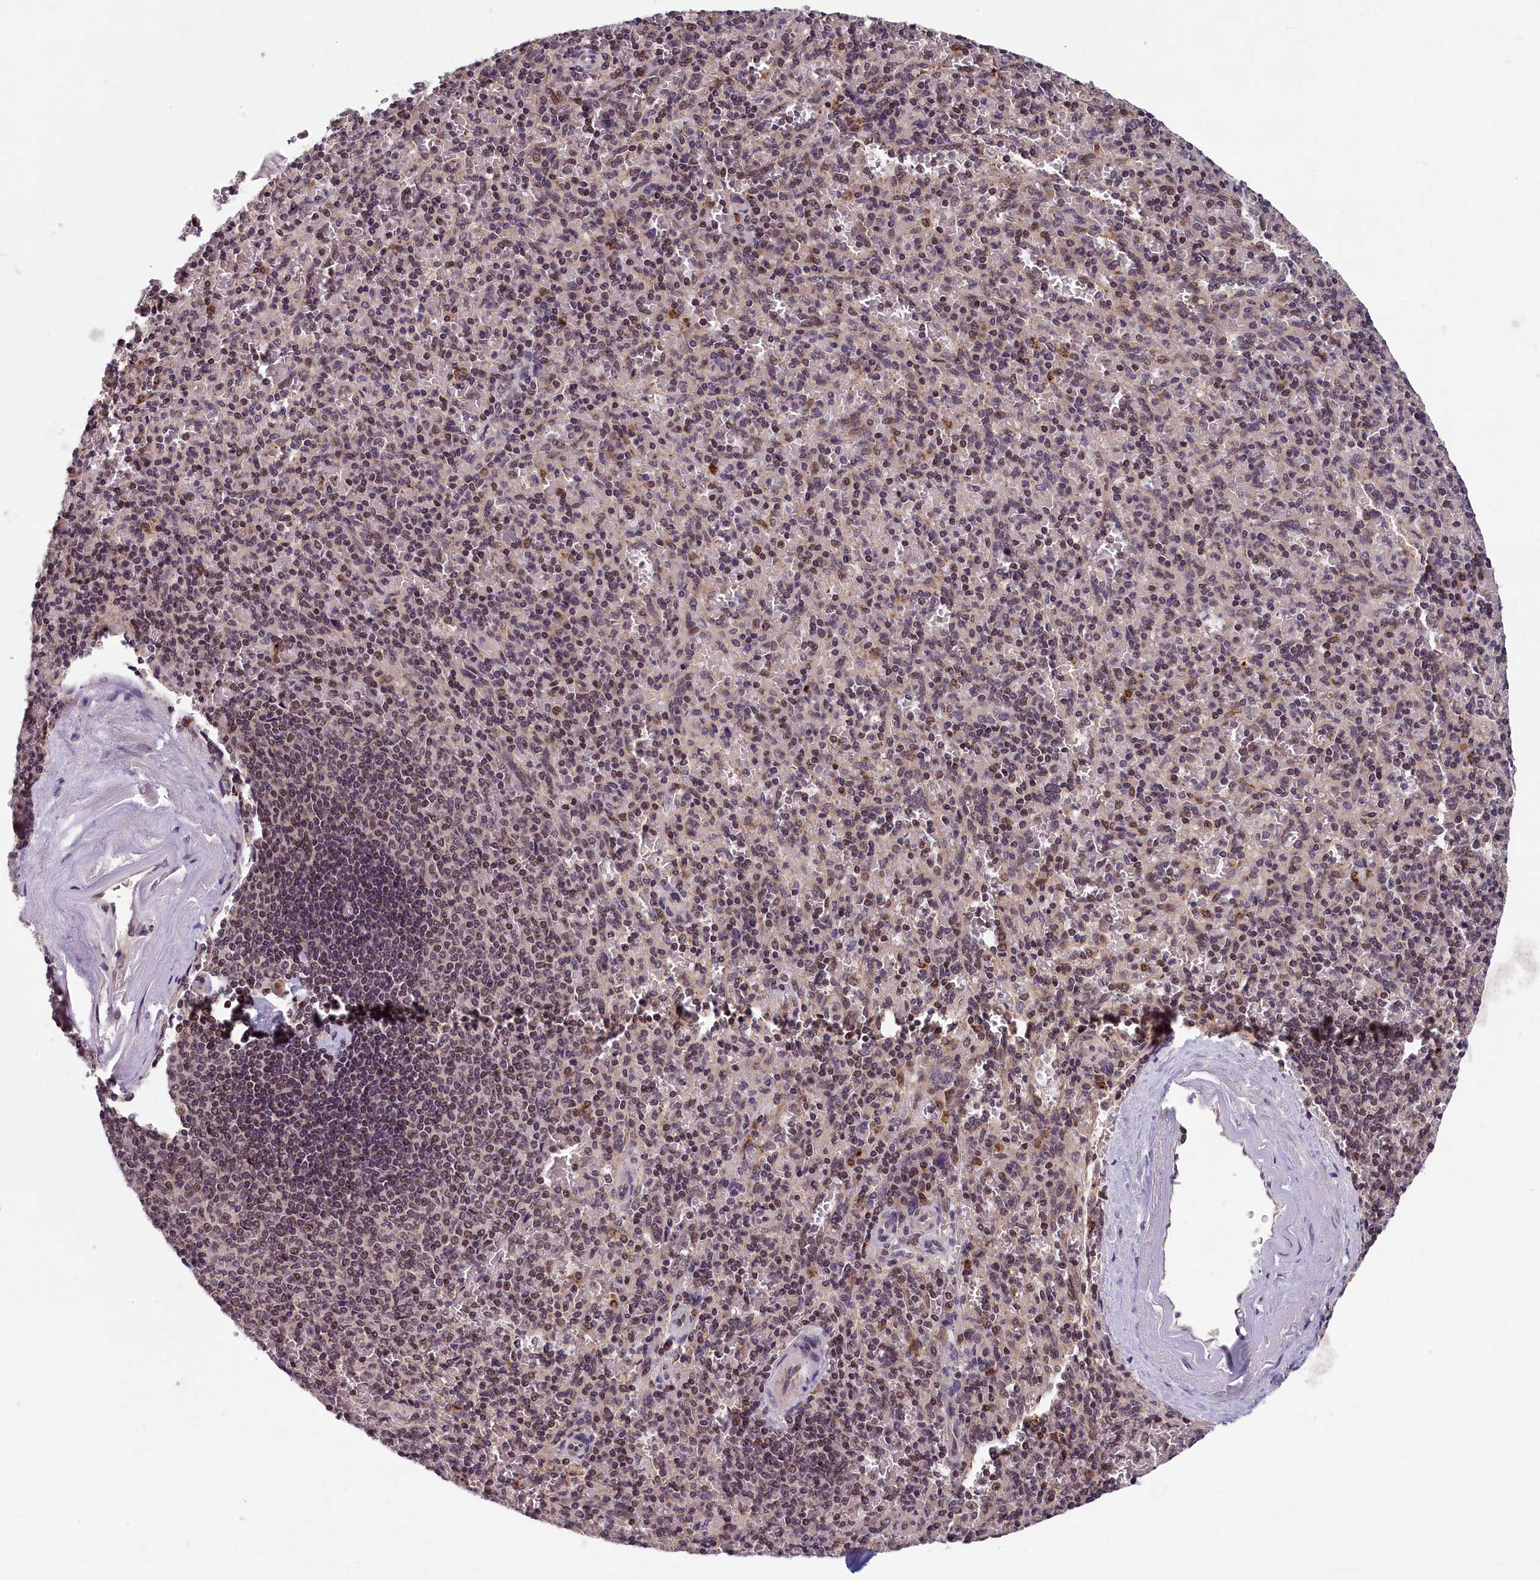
{"staining": {"intensity": "moderate", "quantity": "<25%", "location": "cytoplasmic/membranous,nuclear"}, "tissue": "spleen", "cell_type": "Cells in red pulp", "image_type": "normal", "snomed": [{"axis": "morphology", "description": "Normal tissue, NOS"}, {"axis": "topography", "description": "Spleen"}], "caption": "DAB immunohistochemical staining of normal human spleen demonstrates moderate cytoplasmic/membranous,nuclear protein expression in approximately <25% of cells in red pulp.", "gene": "KCNK6", "patient": {"sex": "male", "age": 82}}